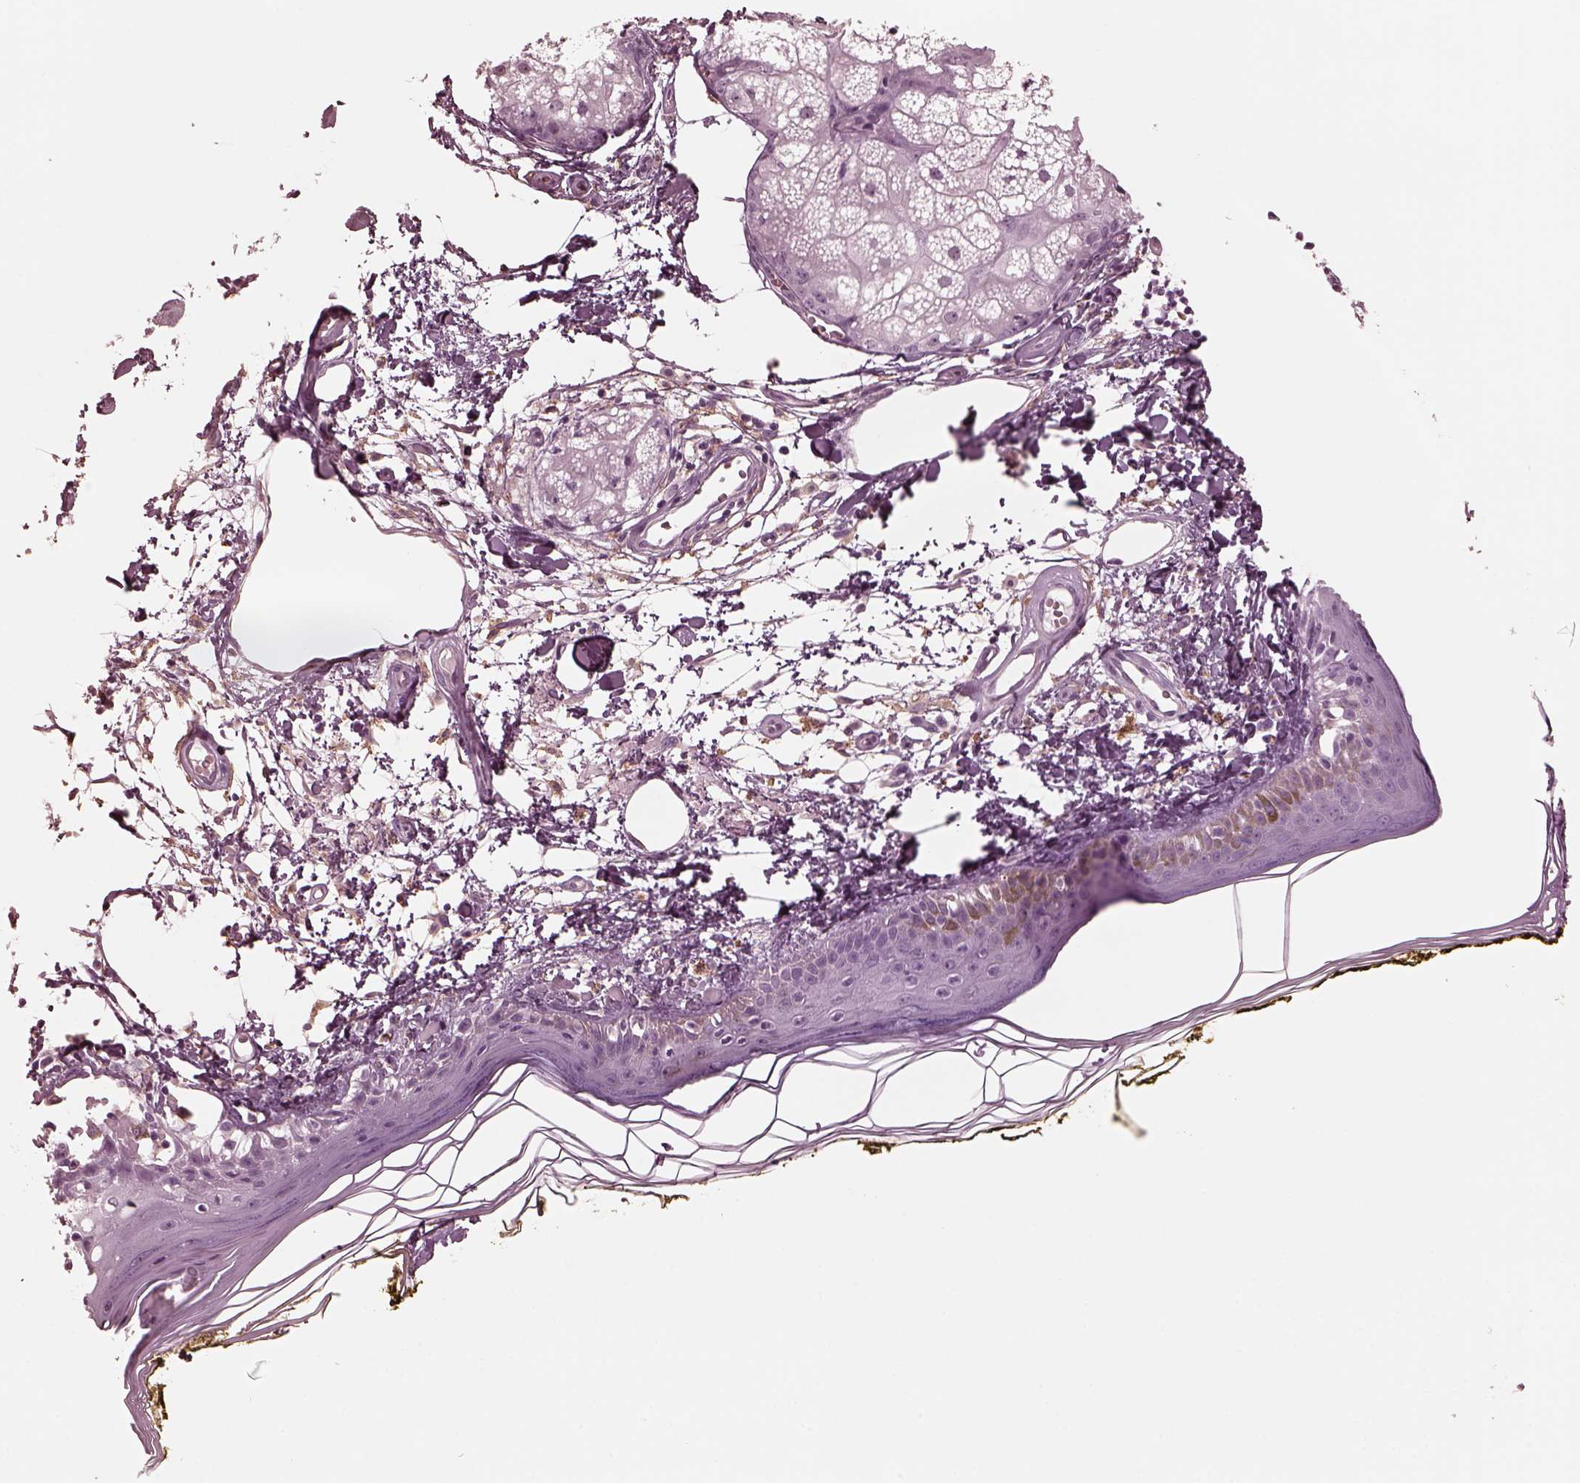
{"staining": {"intensity": "negative", "quantity": "none", "location": "none"}, "tissue": "skin", "cell_type": "Fibroblasts", "image_type": "normal", "snomed": [{"axis": "morphology", "description": "Normal tissue, NOS"}, {"axis": "topography", "description": "Skin"}], "caption": "Fibroblasts show no significant protein staining in benign skin. (DAB (3,3'-diaminobenzidine) IHC with hematoxylin counter stain).", "gene": "CGA", "patient": {"sex": "male", "age": 76}}